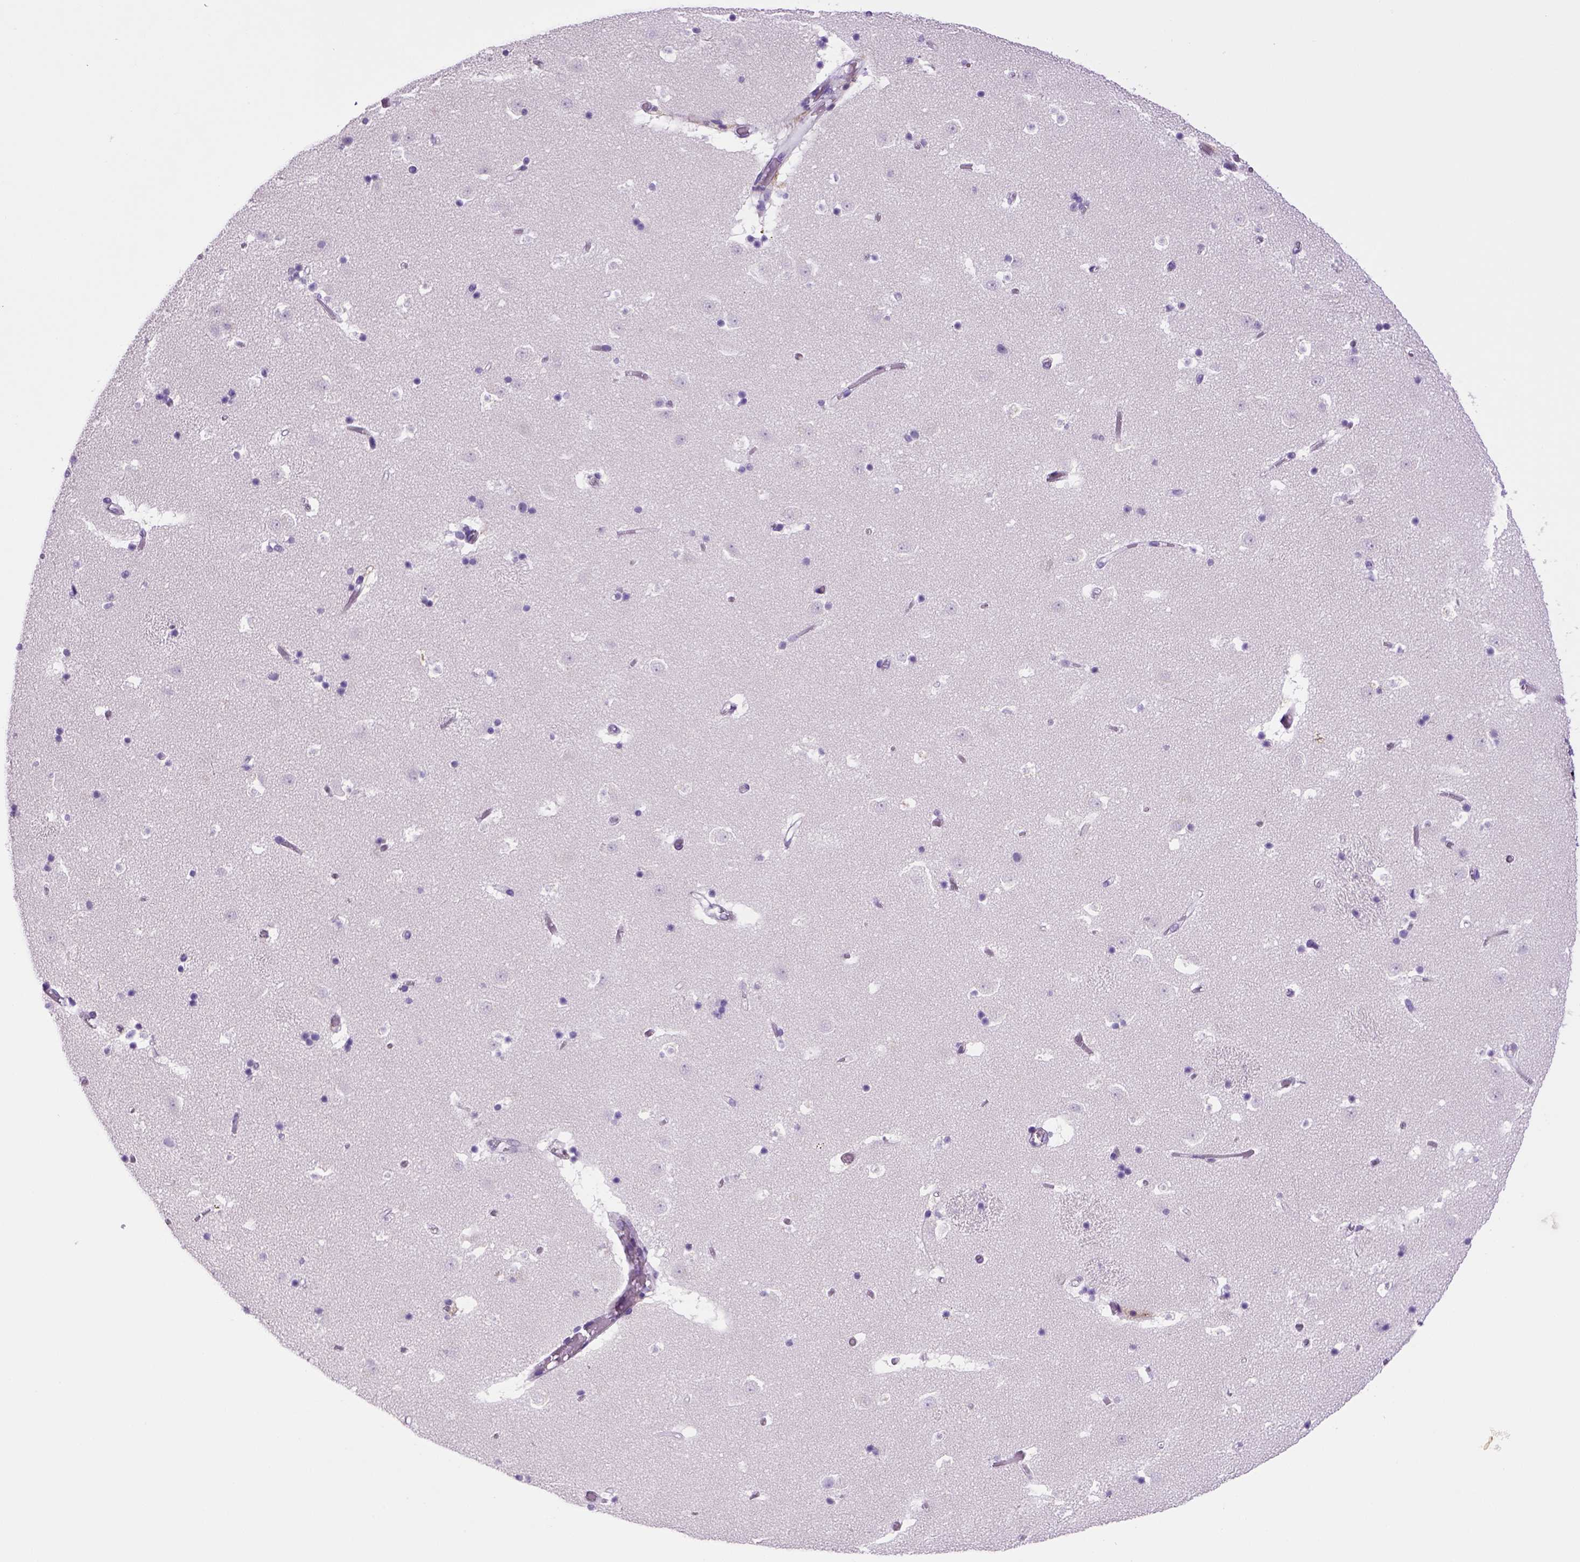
{"staining": {"intensity": "negative", "quantity": "none", "location": "none"}, "tissue": "caudate", "cell_type": "Glial cells", "image_type": "normal", "snomed": [{"axis": "morphology", "description": "Normal tissue, NOS"}, {"axis": "topography", "description": "Lateral ventricle wall"}], "caption": "Glial cells are negative for brown protein staining in normal caudate. (Stains: DAB (3,3'-diaminobenzidine) IHC with hematoxylin counter stain, Microscopy: brightfield microscopy at high magnification).", "gene": "CD14", "patient": {"sex": "female", "age": 42}}